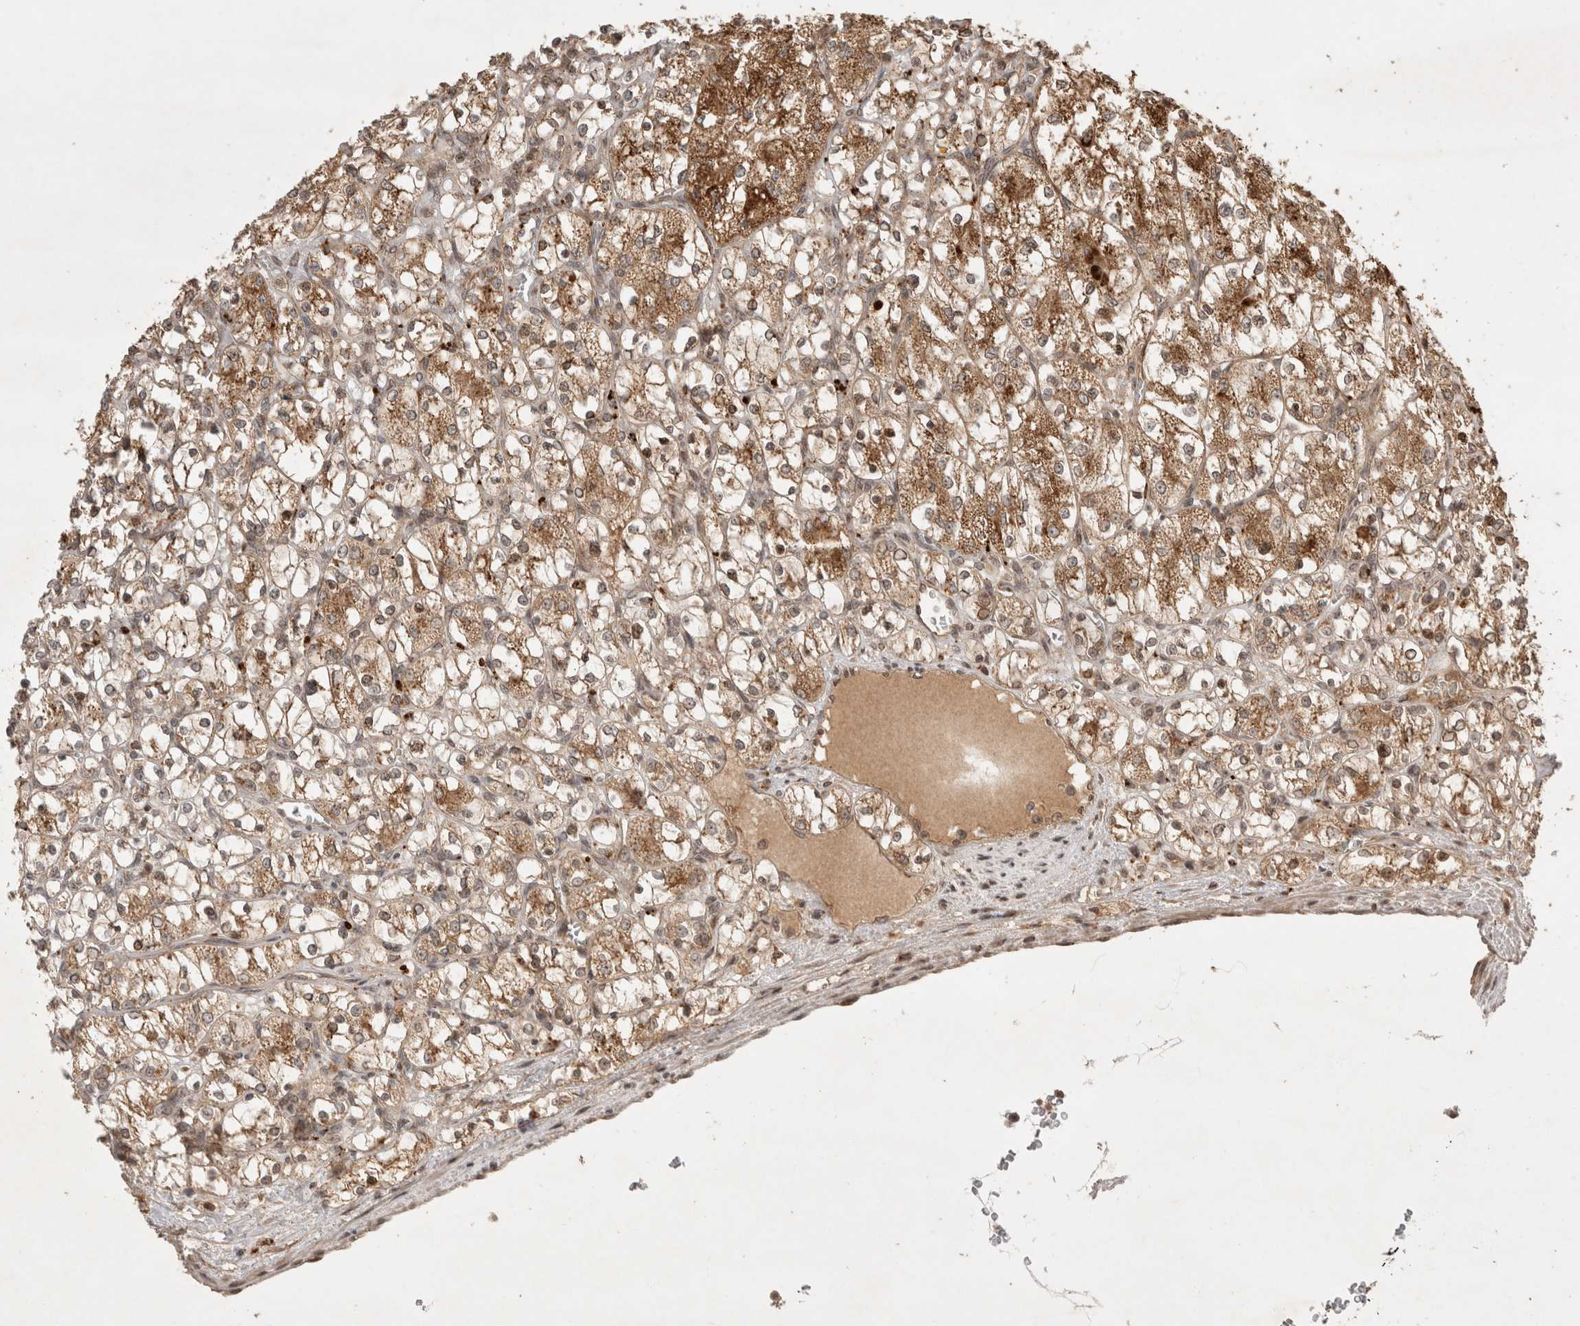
{"staining": {"intensity": "moderate", "quantity": "25%-75%", "location": "cytoplasmic/membranous"}, "tissue": "renal cancer", "cell_type": "Tumor cells", "image_type": "cancer", "snomed": [{"axis": "morphology", "description": "Adenocarcinoma, NOS"}, {"axis": "topography", "description": "Kidney"}], "caption": "Immunohistochemical staining of human renal adenocarcinoma exhibits medium levels of moderate cytoplasmic/membranous positivity in approximately 25%-75% of tumor cells.", "gene": "FAM221A", "patient": {"sex": "female", "age": 69}}